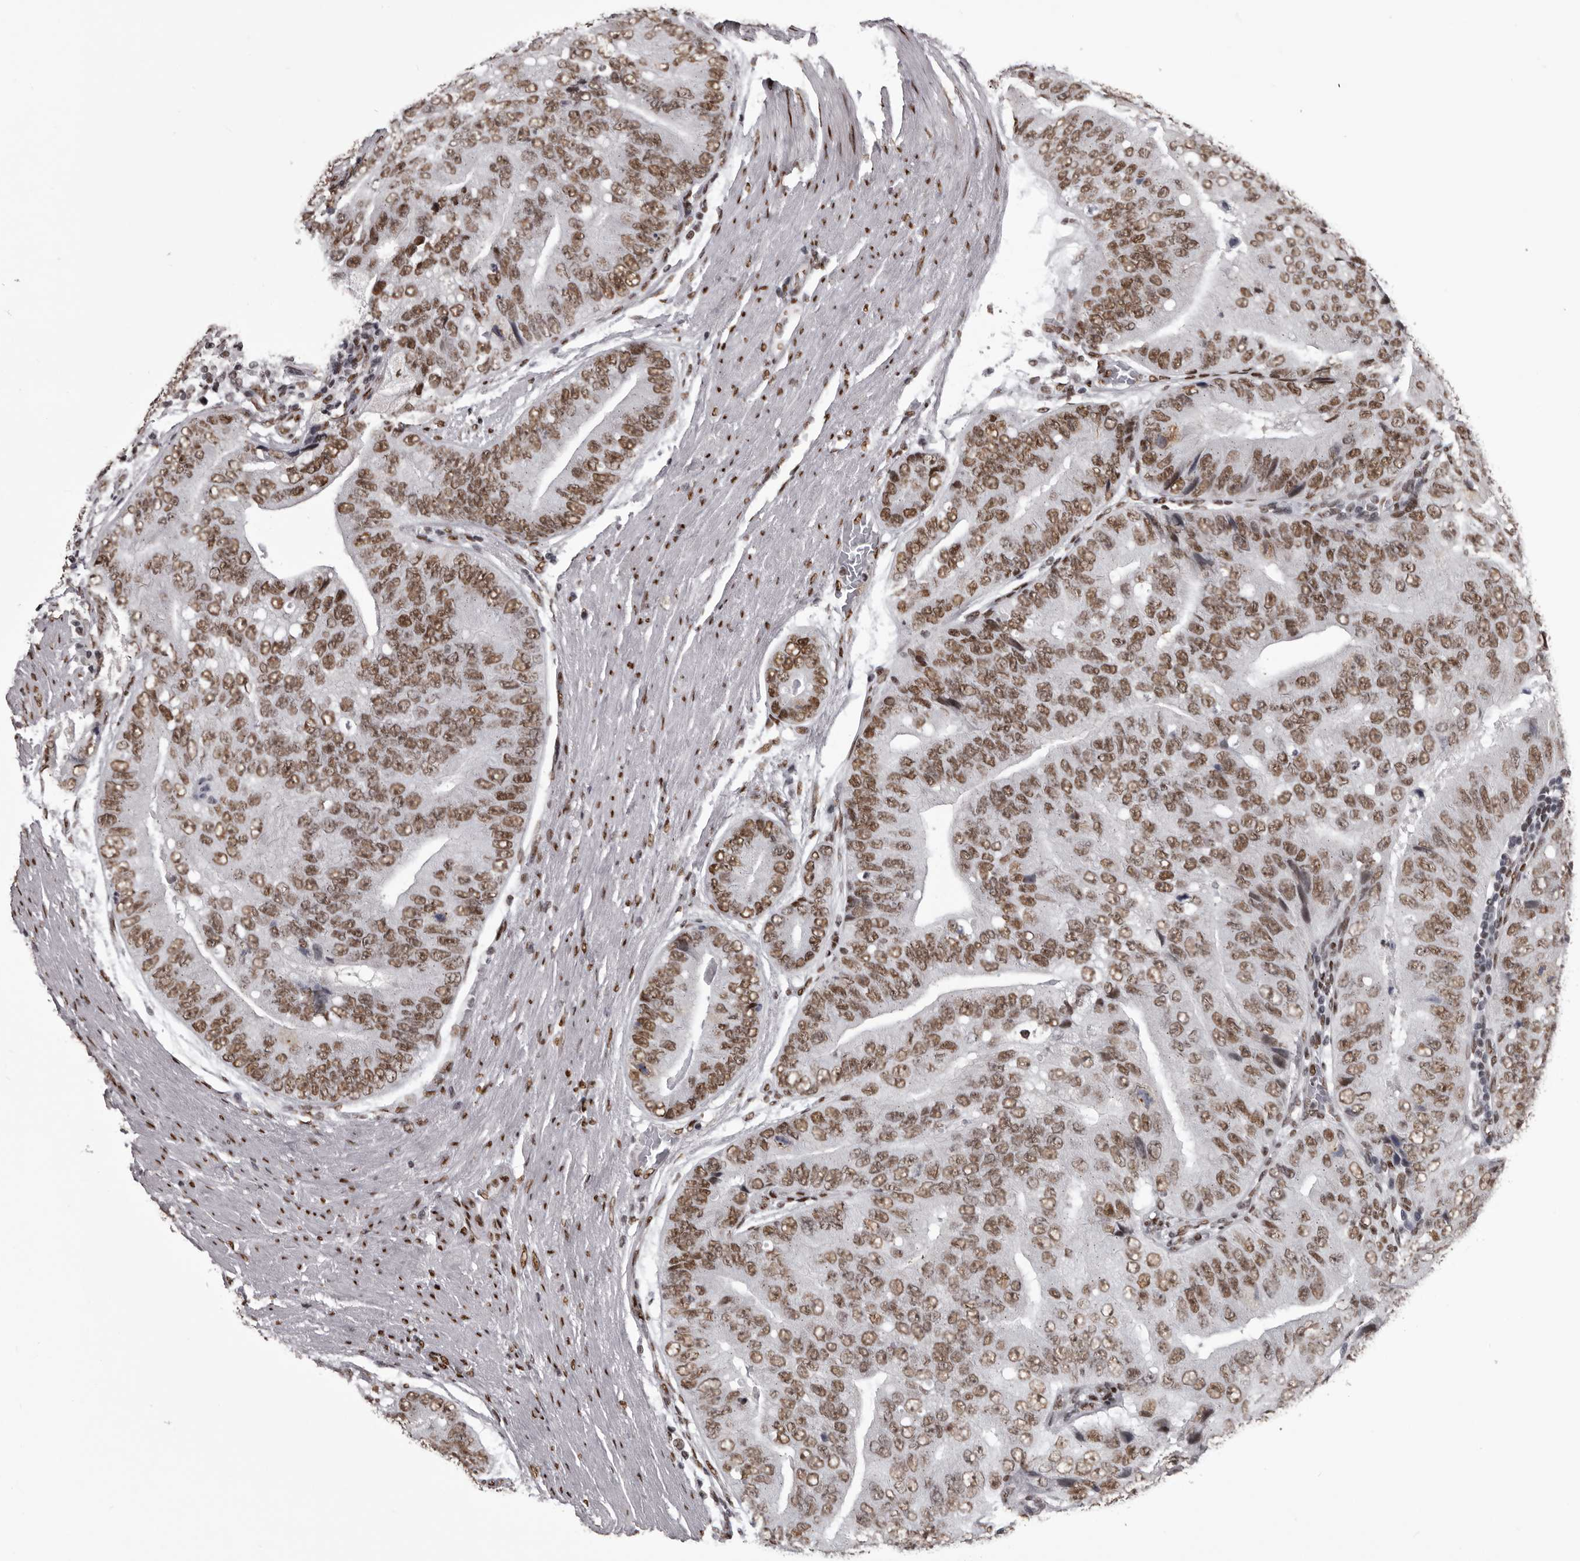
{"staining": {"intensity": "moderate", "quantity": ">75%", "location": "nuclear"}, "tissue": "prostate cancer", "cell_type": "Tumor cells", "image_type": "cancer", "snomed": [{"axis": "morphology", "description": "Adenocarcinoma, High grade"}, {"axis": "topography", "description": "Prostate"}], "caption": "This photomicrograph displays immunohistochemistry (IHC) staining of human prostate adenocarcinoma (high-grade), with medium moderate nuclear staining in about >75% of tumor cells.", "gene": "NUMA1", "patient": {"sex": "male", "age": 70}}